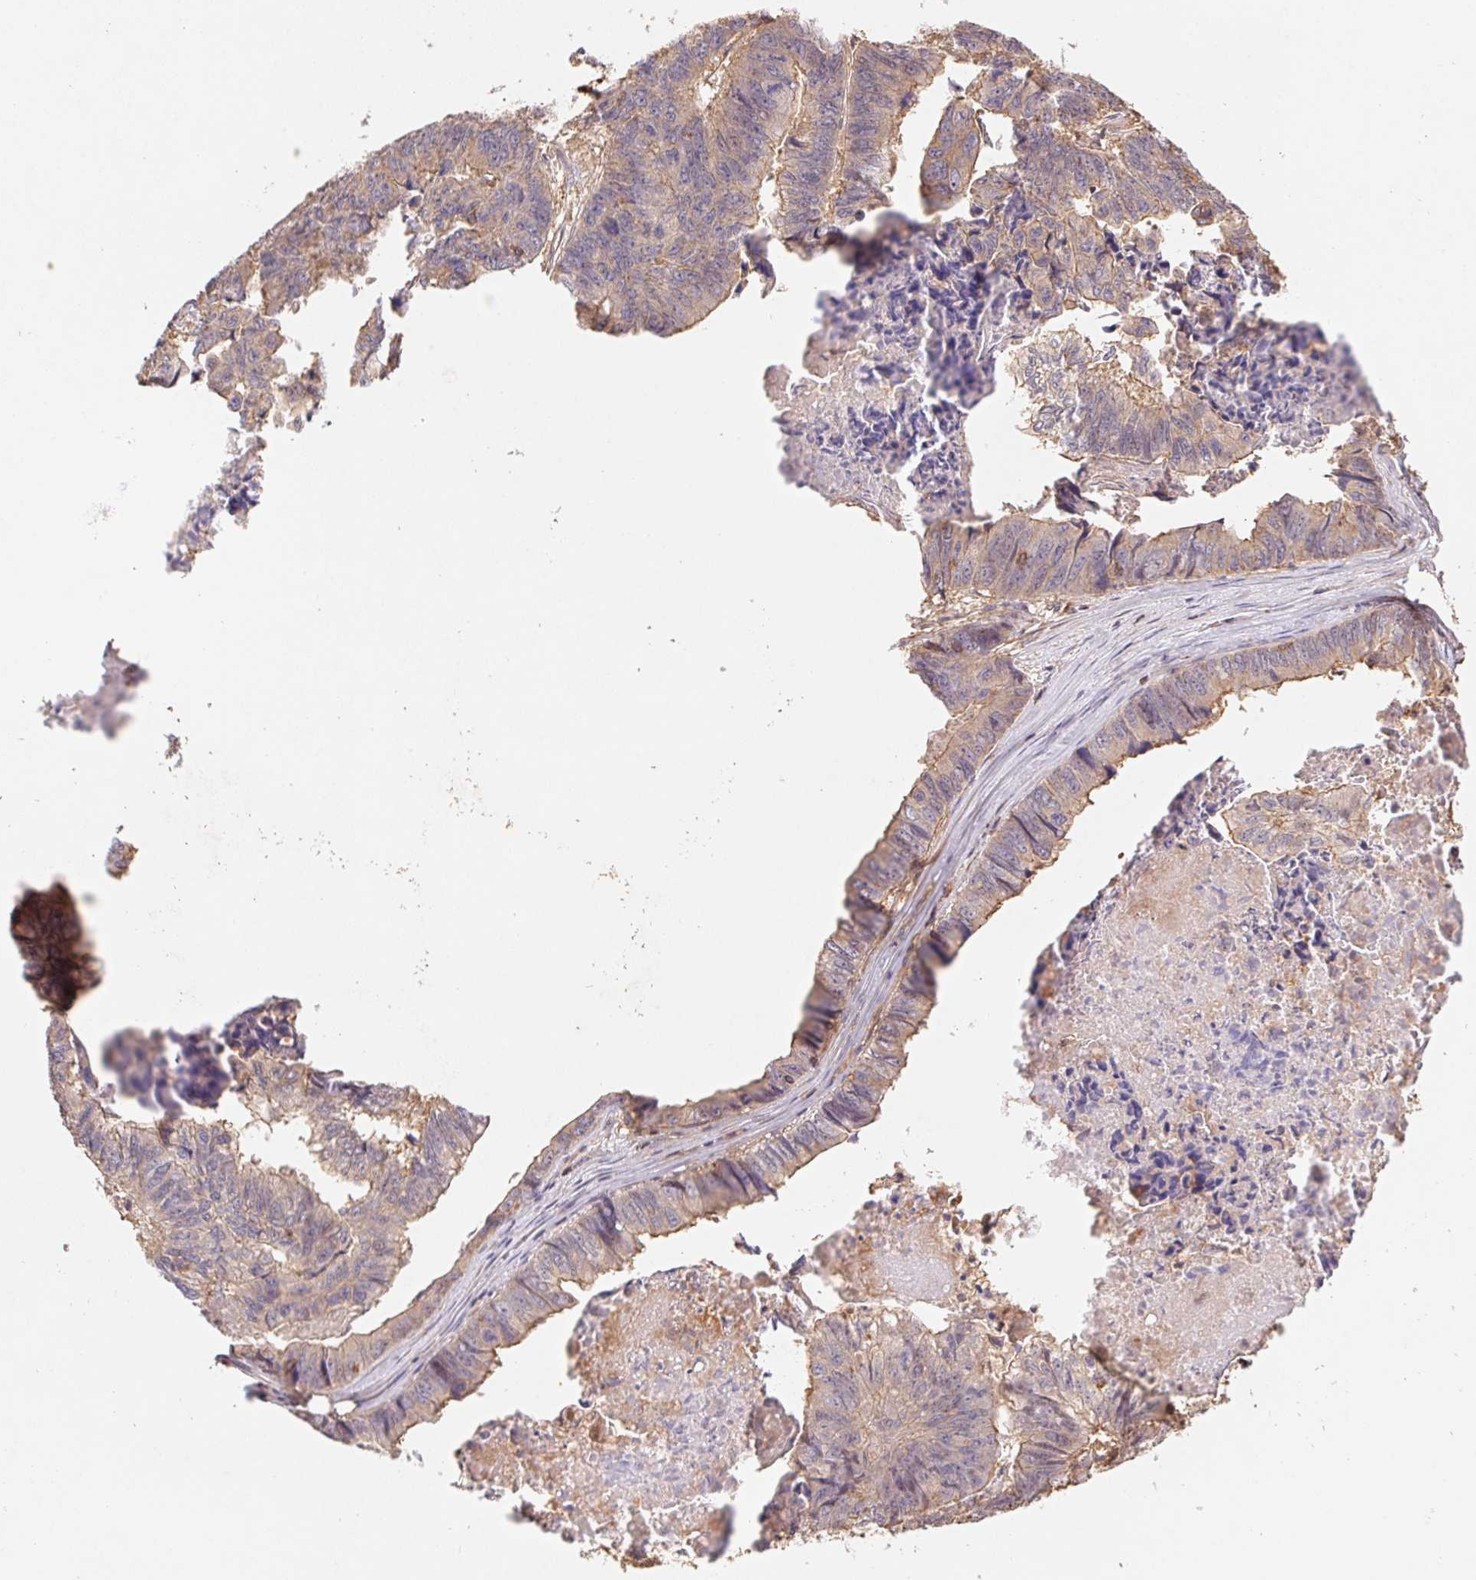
{"staining": {"intensity": "weak", "quantity": "25%-75%", "location": "cytoplasmic/membranous"}, "tissue": "stomach cancer", "cell_type": "Tumor cells", "image_type": "cancer", "snomed": [{"axis": "morphology", "description": "Adenocarcinoma, NOS"}, {"axis": "topography", "description": "Stomach, lower"}], "caption": "DAB (3,3'-diaminobenzidine) immunohistochemical staining of human adenocarcinoma (stomach) demonstrates weak cytoplasmic/membranous protein expression in about 25%-75% of tumor cells.", "gene": "ATG10", "patient": {"sex": "male", "age": 77}}